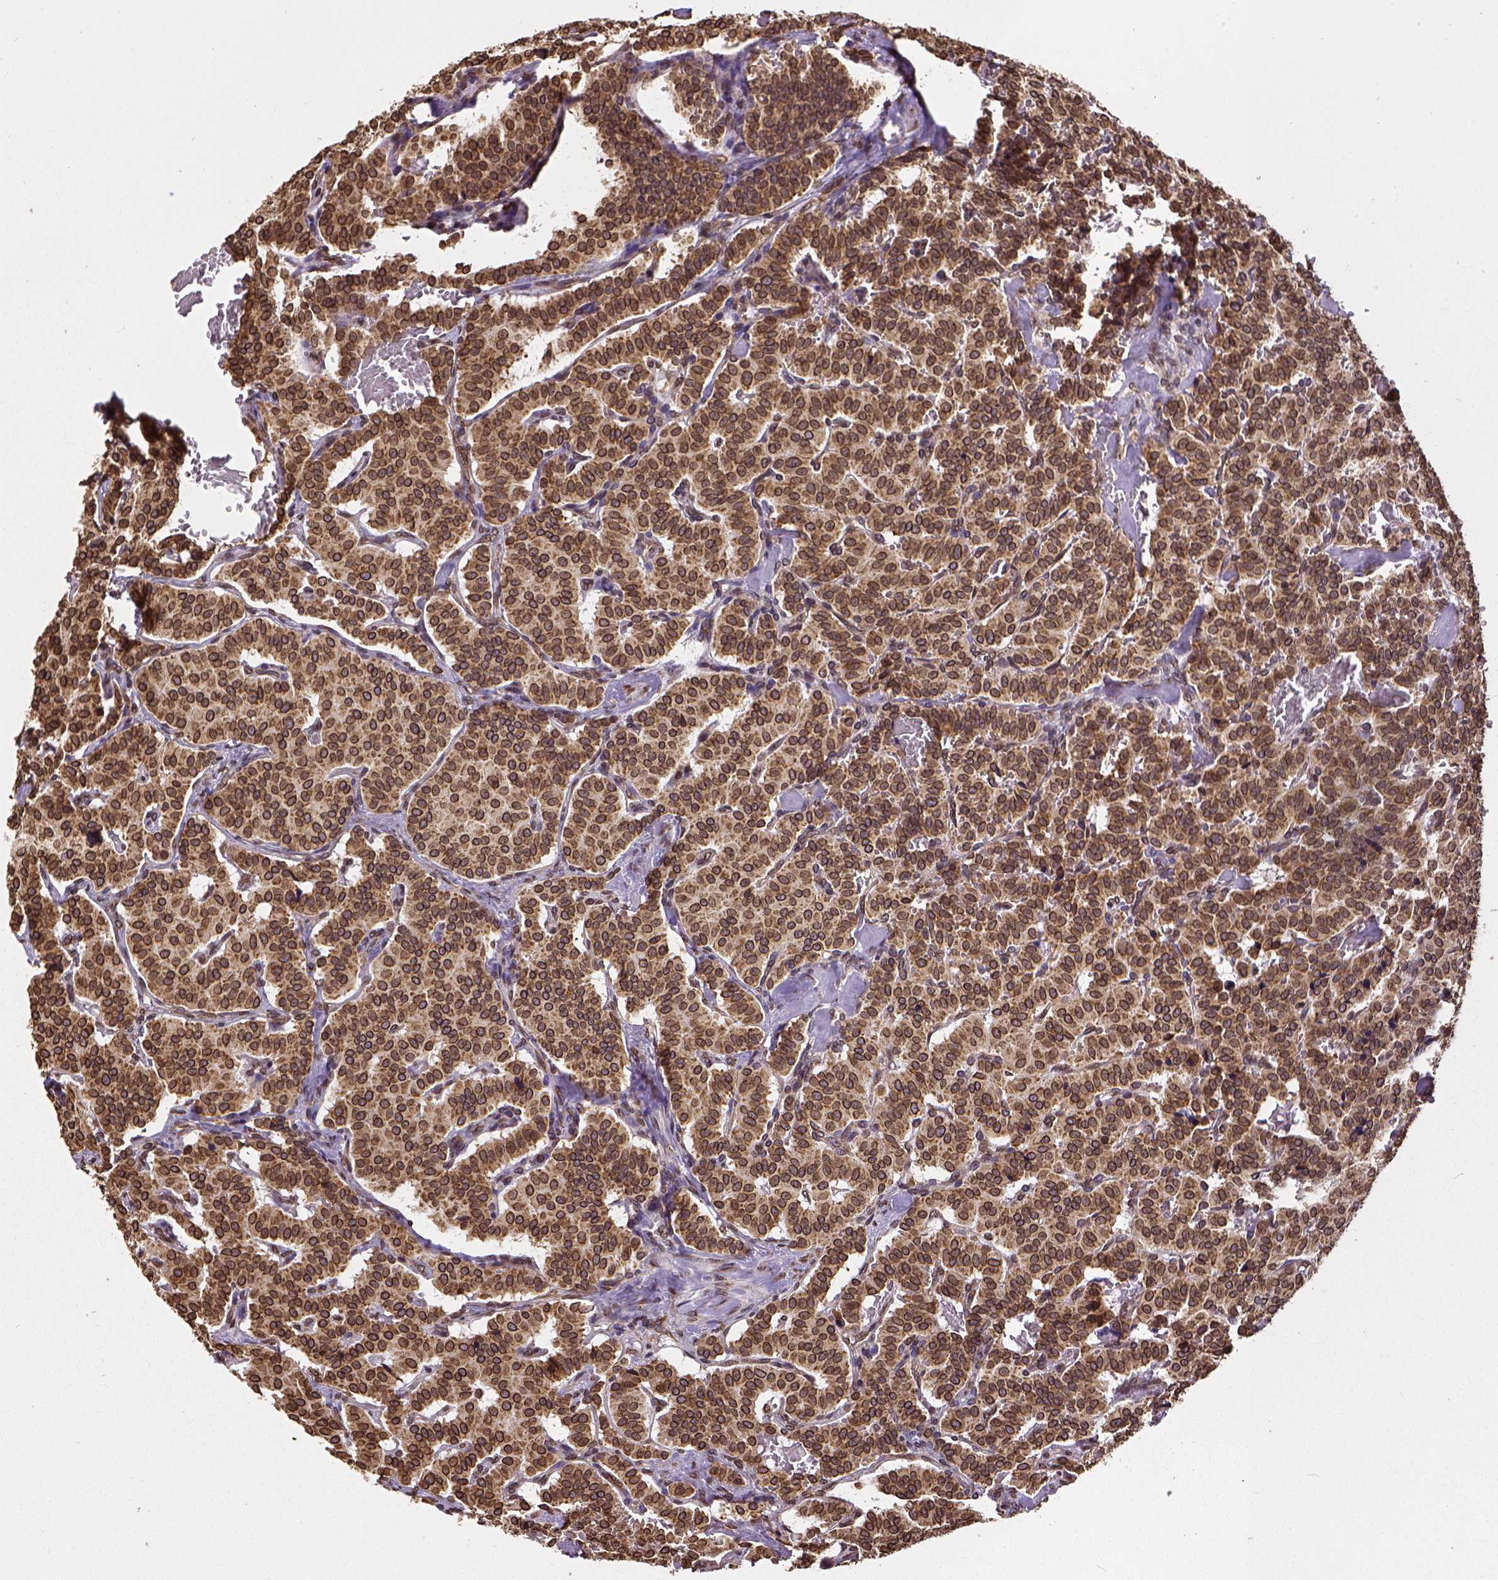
{"staining": {"intensity": "strong", "quantity": ">75%", "location": "cytoplasmic/membranous,nuclear"}, "tissue": "carcinoid", "cell_type": "Tumor cells", "image_type": "cancer", "snomed": [{"axis": "morphology", "description": "Carcinoid, malignant, NOS"}, {"axis": "topography", "description": "Lung"}], "caption": "Immunohistochemical staining of carcinoid (malignant) reveals high levels of strong cytoplasmic/membranous and nuclear protein positivity in about >75% of tumor cells.", "gene": "MTDH", "patient": {"sex": "female", "age": 46}}